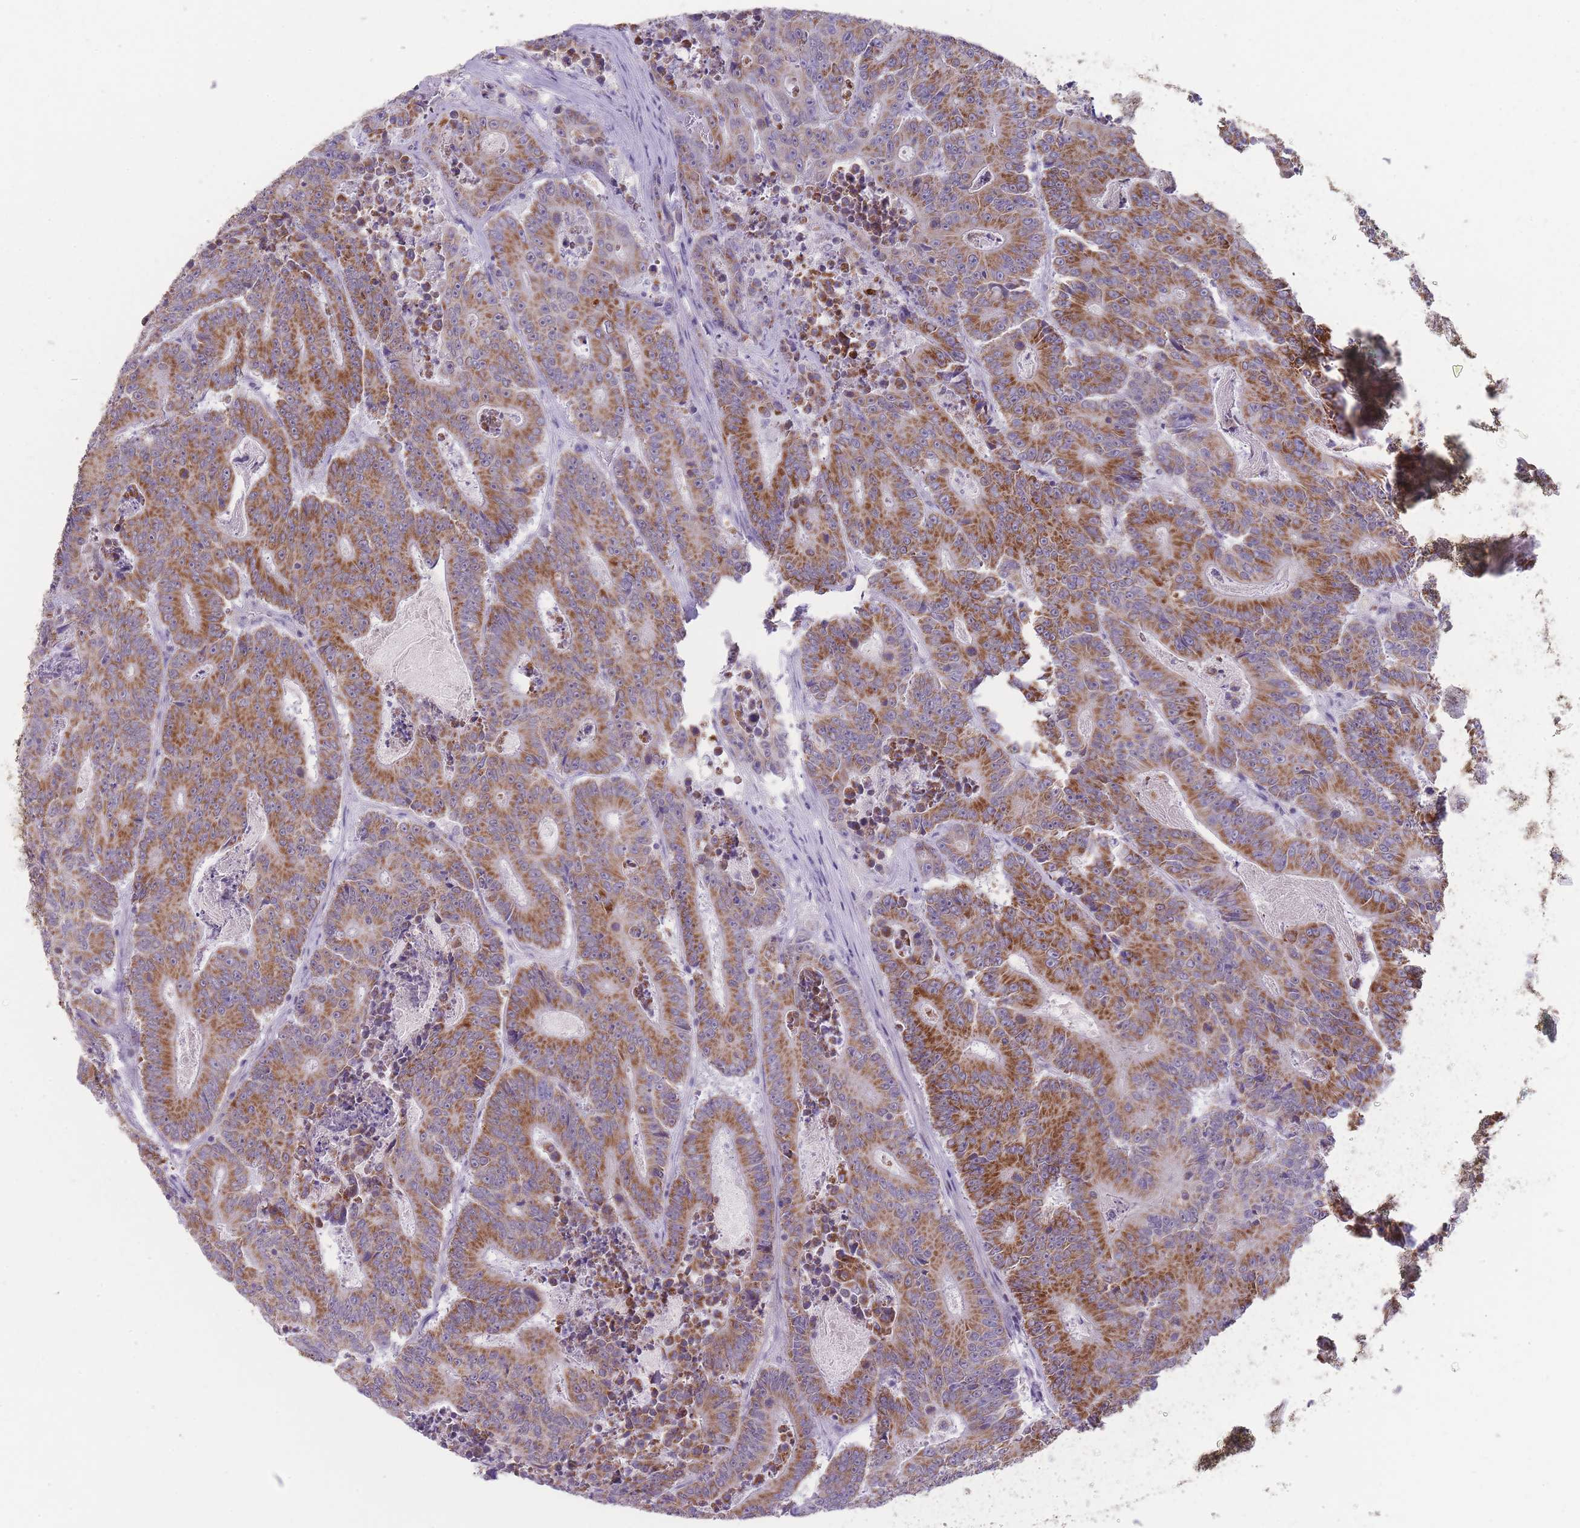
{"staining": {"intensity": "moderate", "quantity": ">75%", "location": "cytoplasmic/membranous"}, "tissue": "colorectal cancer", "cell_type": "Tumor cells", "image_type": "cancer", "snomed": [{"axis": "morphology", "description": "Adenocarcinoma, NOS"}, {"axis": "topography", "description": "Colon"}], "caption": "Protein expression analysis of human colorectal cancer reveals moderate cytoplasmic/membranous staining in approximately >75% of tumor cells.", "gene": "ZBTB24", "patient": {"sex": "male", "age": 83}}